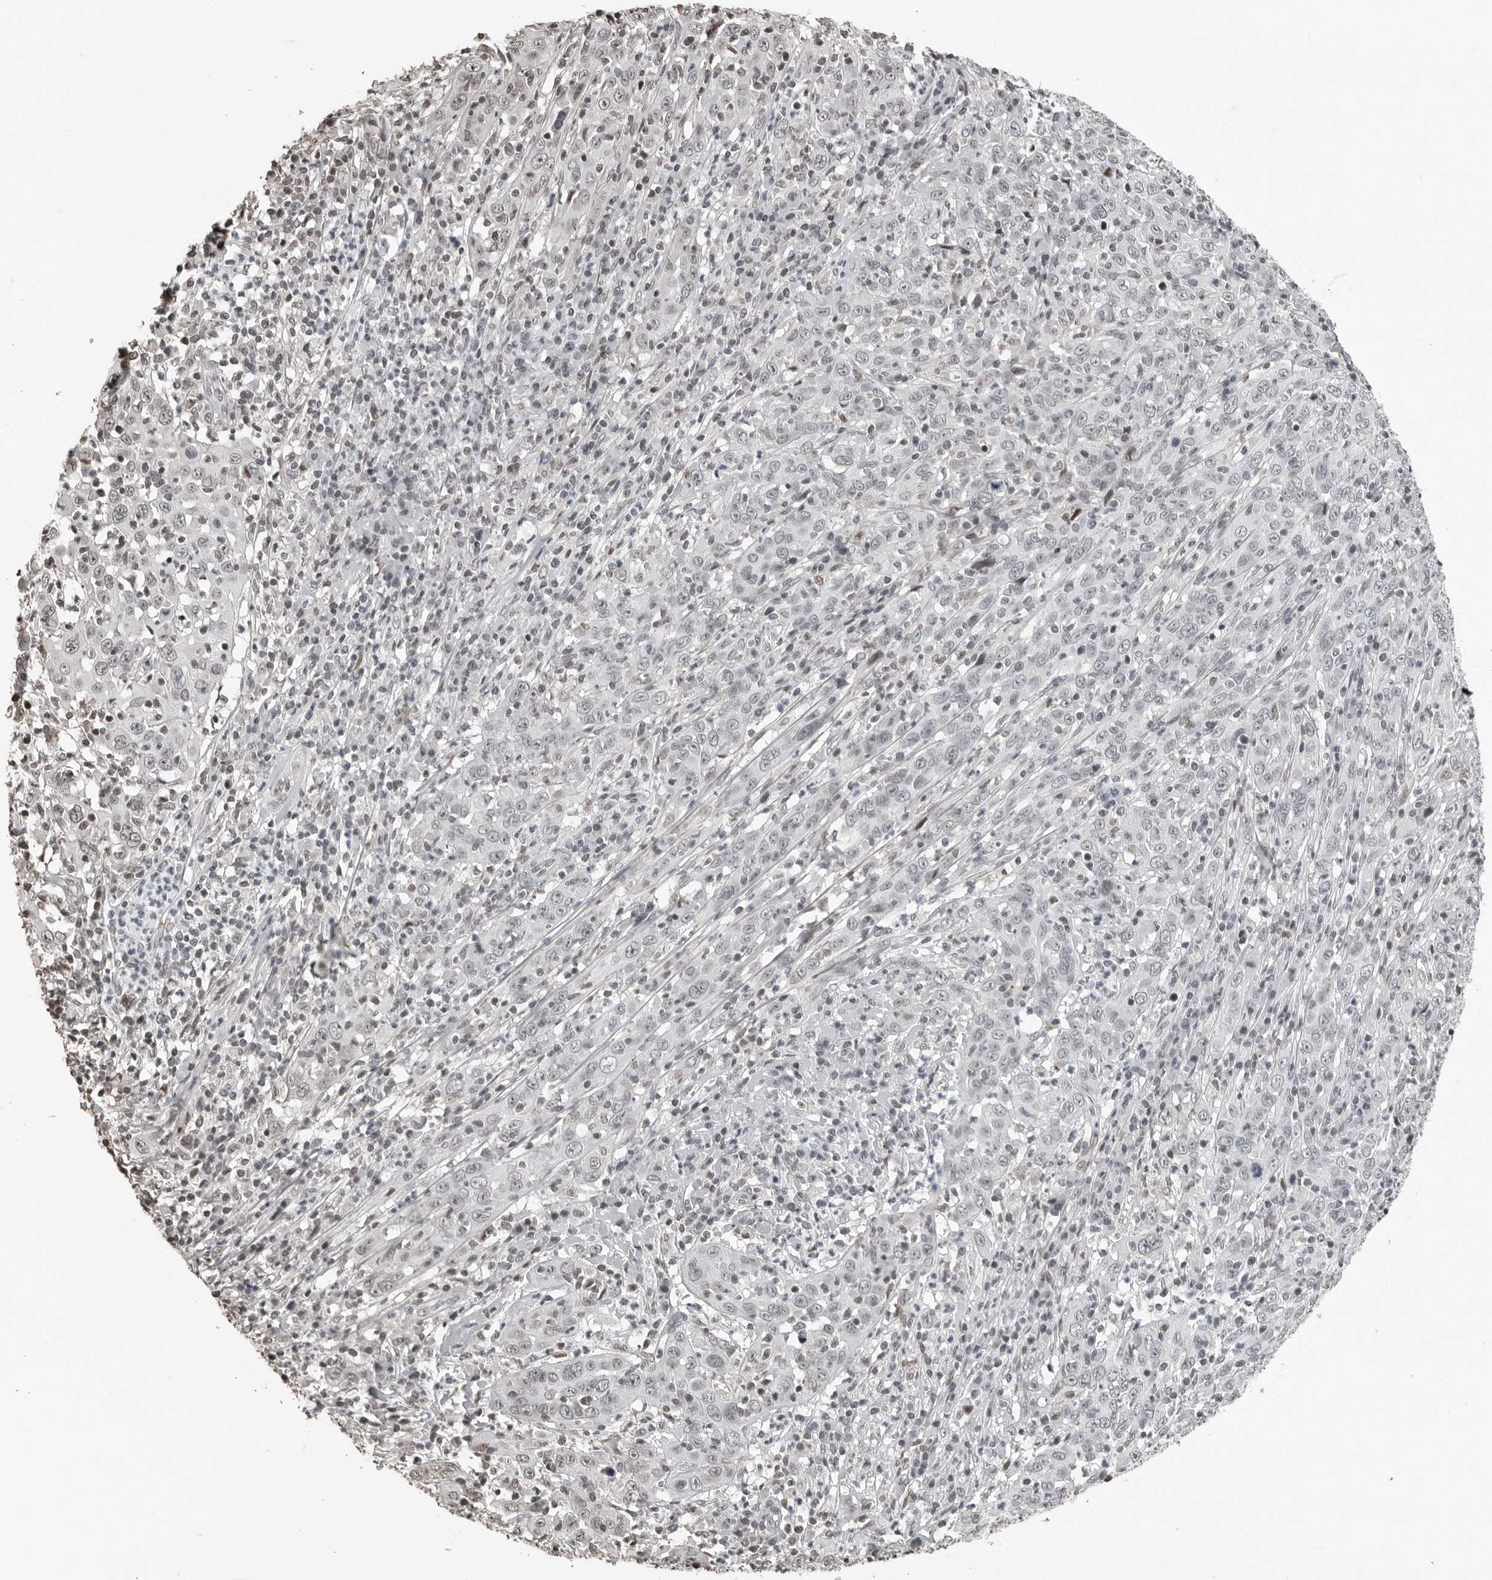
{"staining": {"intensity": "negative", "quantity": "none", "location": "none"}, "tissue": "cervical cancer", "cell_type": "Tumor cells", "image_type": "cancer", "snomed": [{"axis": "morphology", "description": "Squamous cell carcinoma, NOS"}, {"axis": "topography", "description": "Cervix"}], "caption": "The micrograph displays no staining of tumor cells in cervical cancer (squamous cell carcinoma).", "gene": "ORC1", "patient": {"sex": "female", "age": 46}}